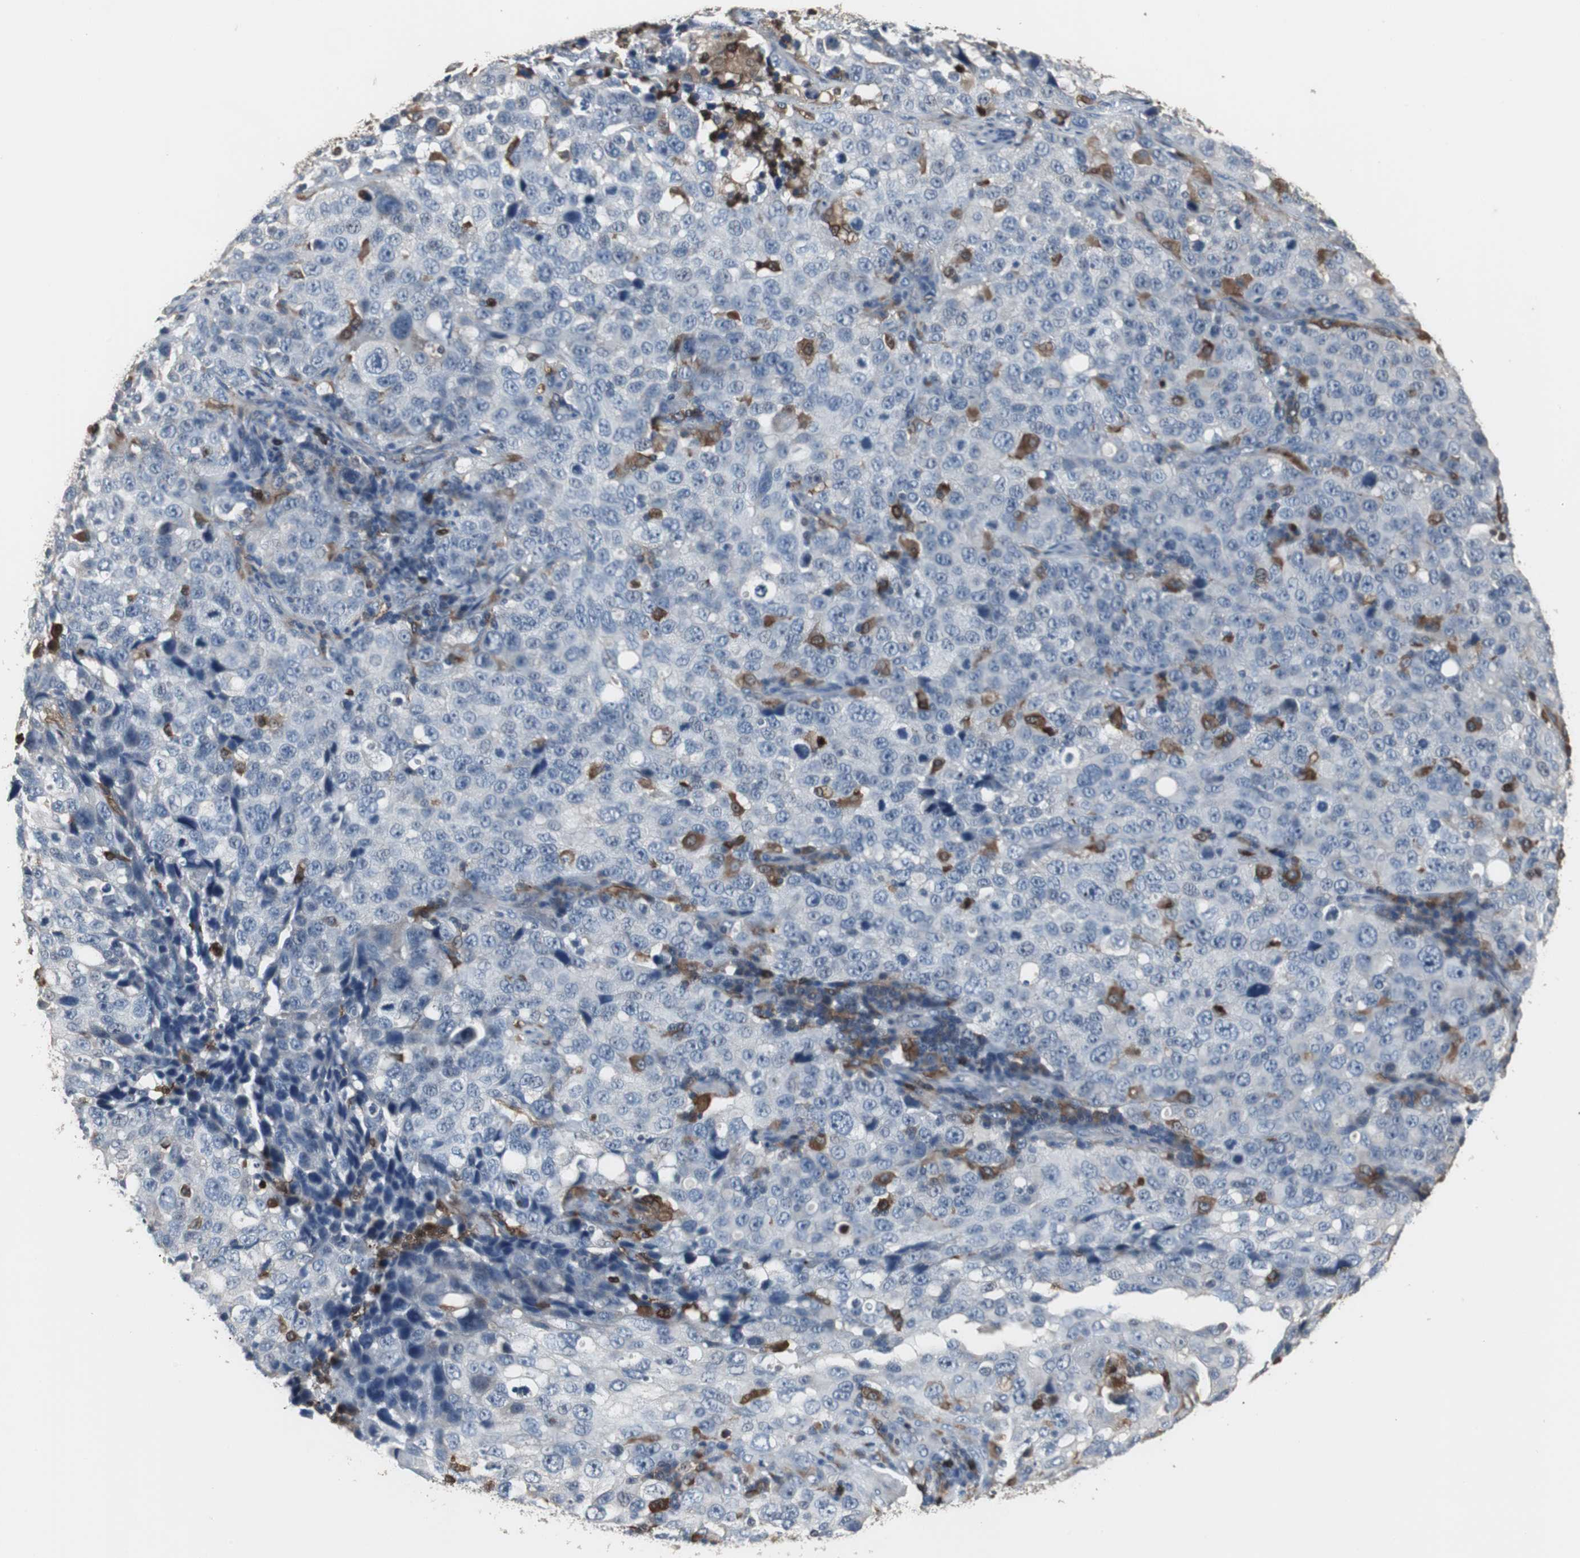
{"staining": {"intensity": "negative", "quantity": "none", "location": "none"}, "tissue": "stomach cancer", "cell_type": "Tumor cells", "image_type": "cancer", "snomed": [{"axis": "morphology", "description": "Normal tissue, NOS"}, {"axis": "morphology", "description": "Adenocarcinoma, NOS"}, {"axis": "topography", "description": "Stomach"}], "caption": "Stomach cancer (adenocarcinoma) was stained to show a protein in brown. There is no significant expression in tumor cells.", "gene": "NCF2", "patient": {"sex": "male", "age": 48}}